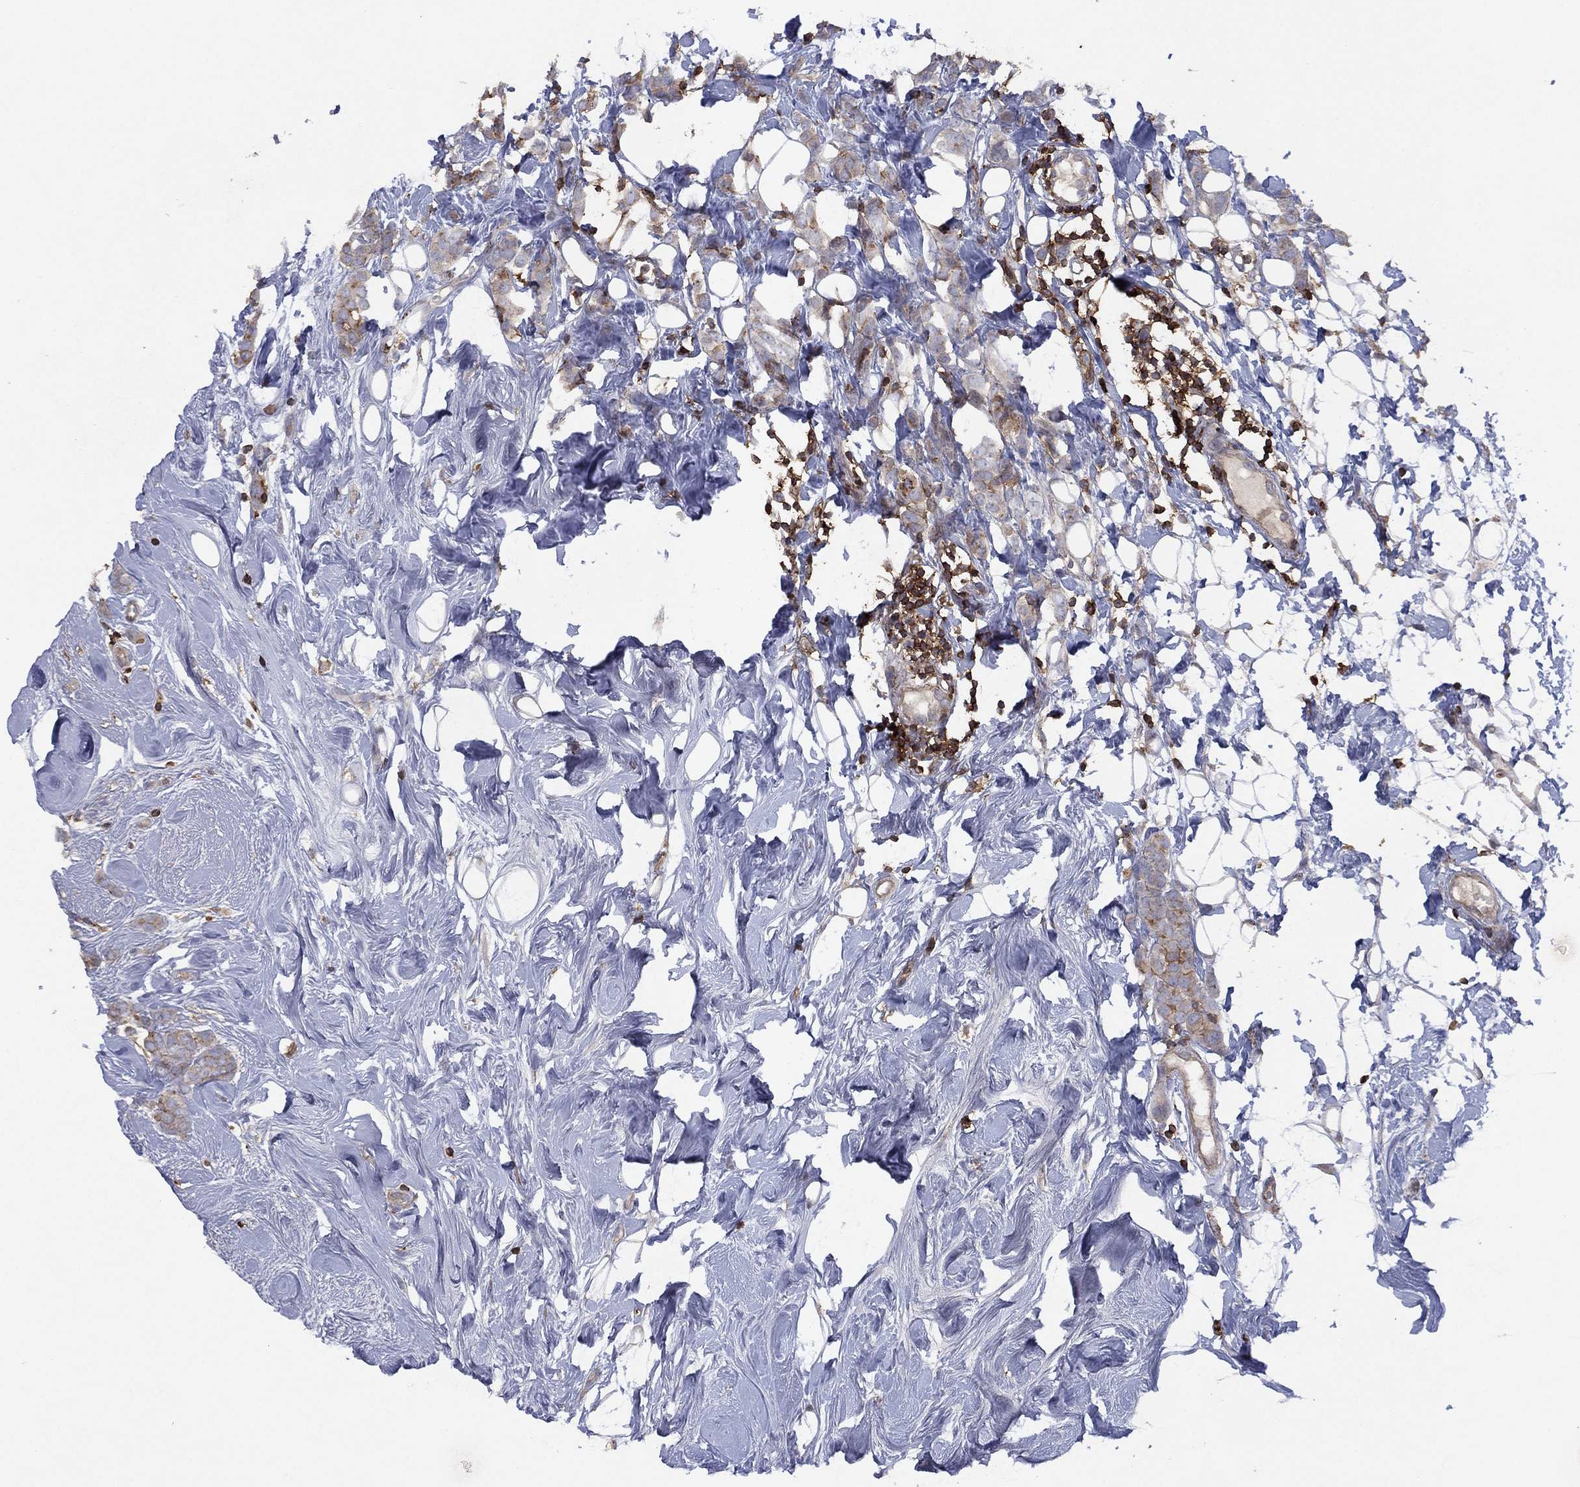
{"staining": {"intensity": "weak", "quantity": "<25%", "location": "cytoplasmic/membranous"}, "tissue": "breast cancer", "cell_type": "Tumor cells", "image_type": "cancer", "snomed": [{"axis": "morphology", "description": "Lobular carcinoma"}, {"axis": "topography", "description": "Breast"}], "caption": "Breast lobular carcinoma stained for a protein using immunohistochemistry (IHC) shows no expression tumor cells.", "gene": "DOCK8", "patient": {"sex": "female", "age": 49}}